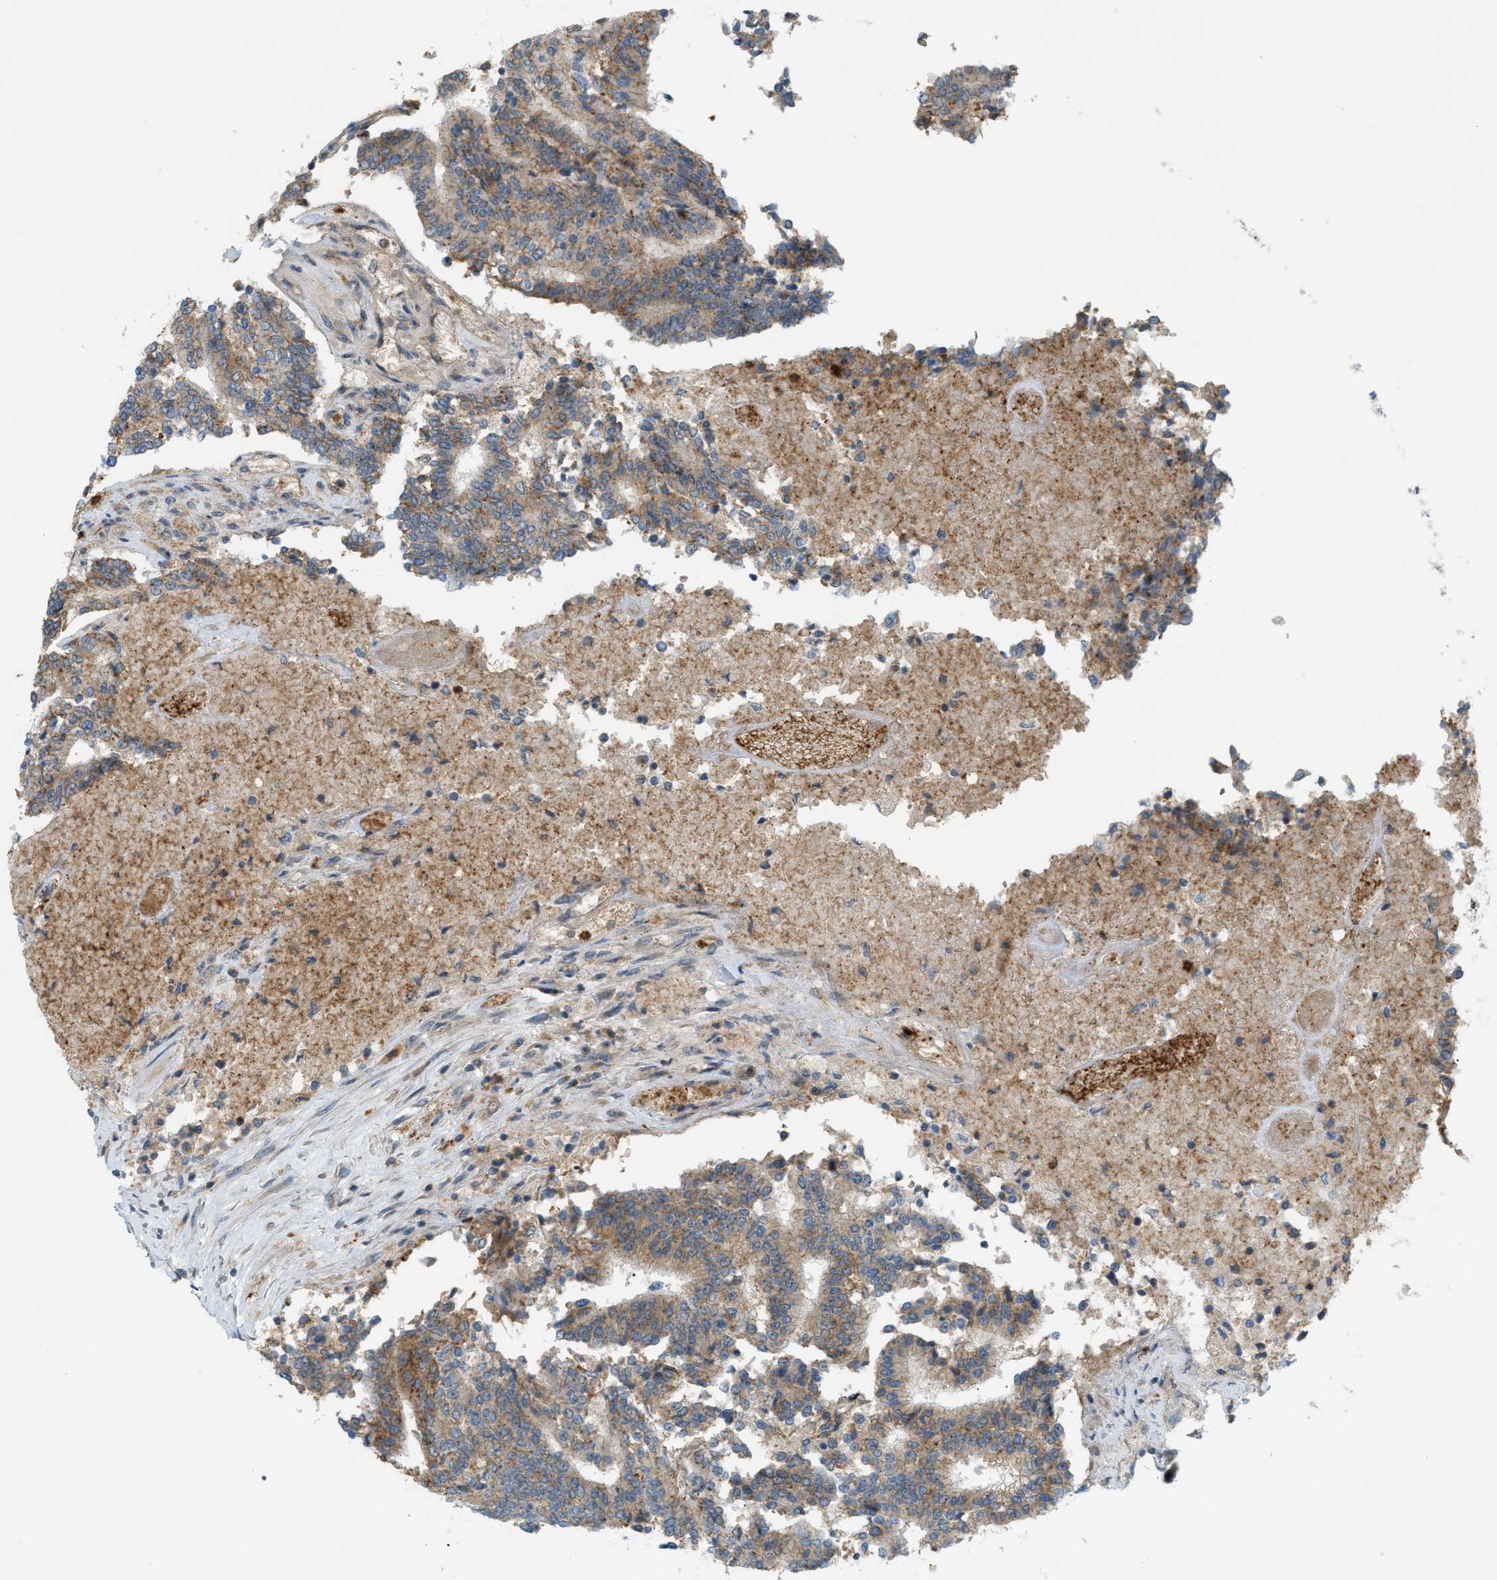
{"staining": {"intensity": "moderate", "quantity": ">75%", "location": "cytoplasmic/membranous"}, "tissue": "prostate cancer", "cell_type": "Tumor cells", "image_type": "cancer", "snomed": [{"axis": "morphology", "description": "Normal tissue, NOS"}, {"axis": "morphology", "description": "Adenocarcinoma, High grade"}, {"axis": "topography", "description": "Prostate"}, {"axis": "topography", "description": "Seminal veicle"}], "caption": "Immunohistochemical staining of prostate cancer displays medium levels of moderate cytoplasmic/membranous expression in approximately >75% of tumor cells. Using DAB (brown) and hematoxylin (blue) stains, captured at high magnification using brightfield microscopy.", "gene": "GRK6", "patient": {"sex": "male", "age": 55}}